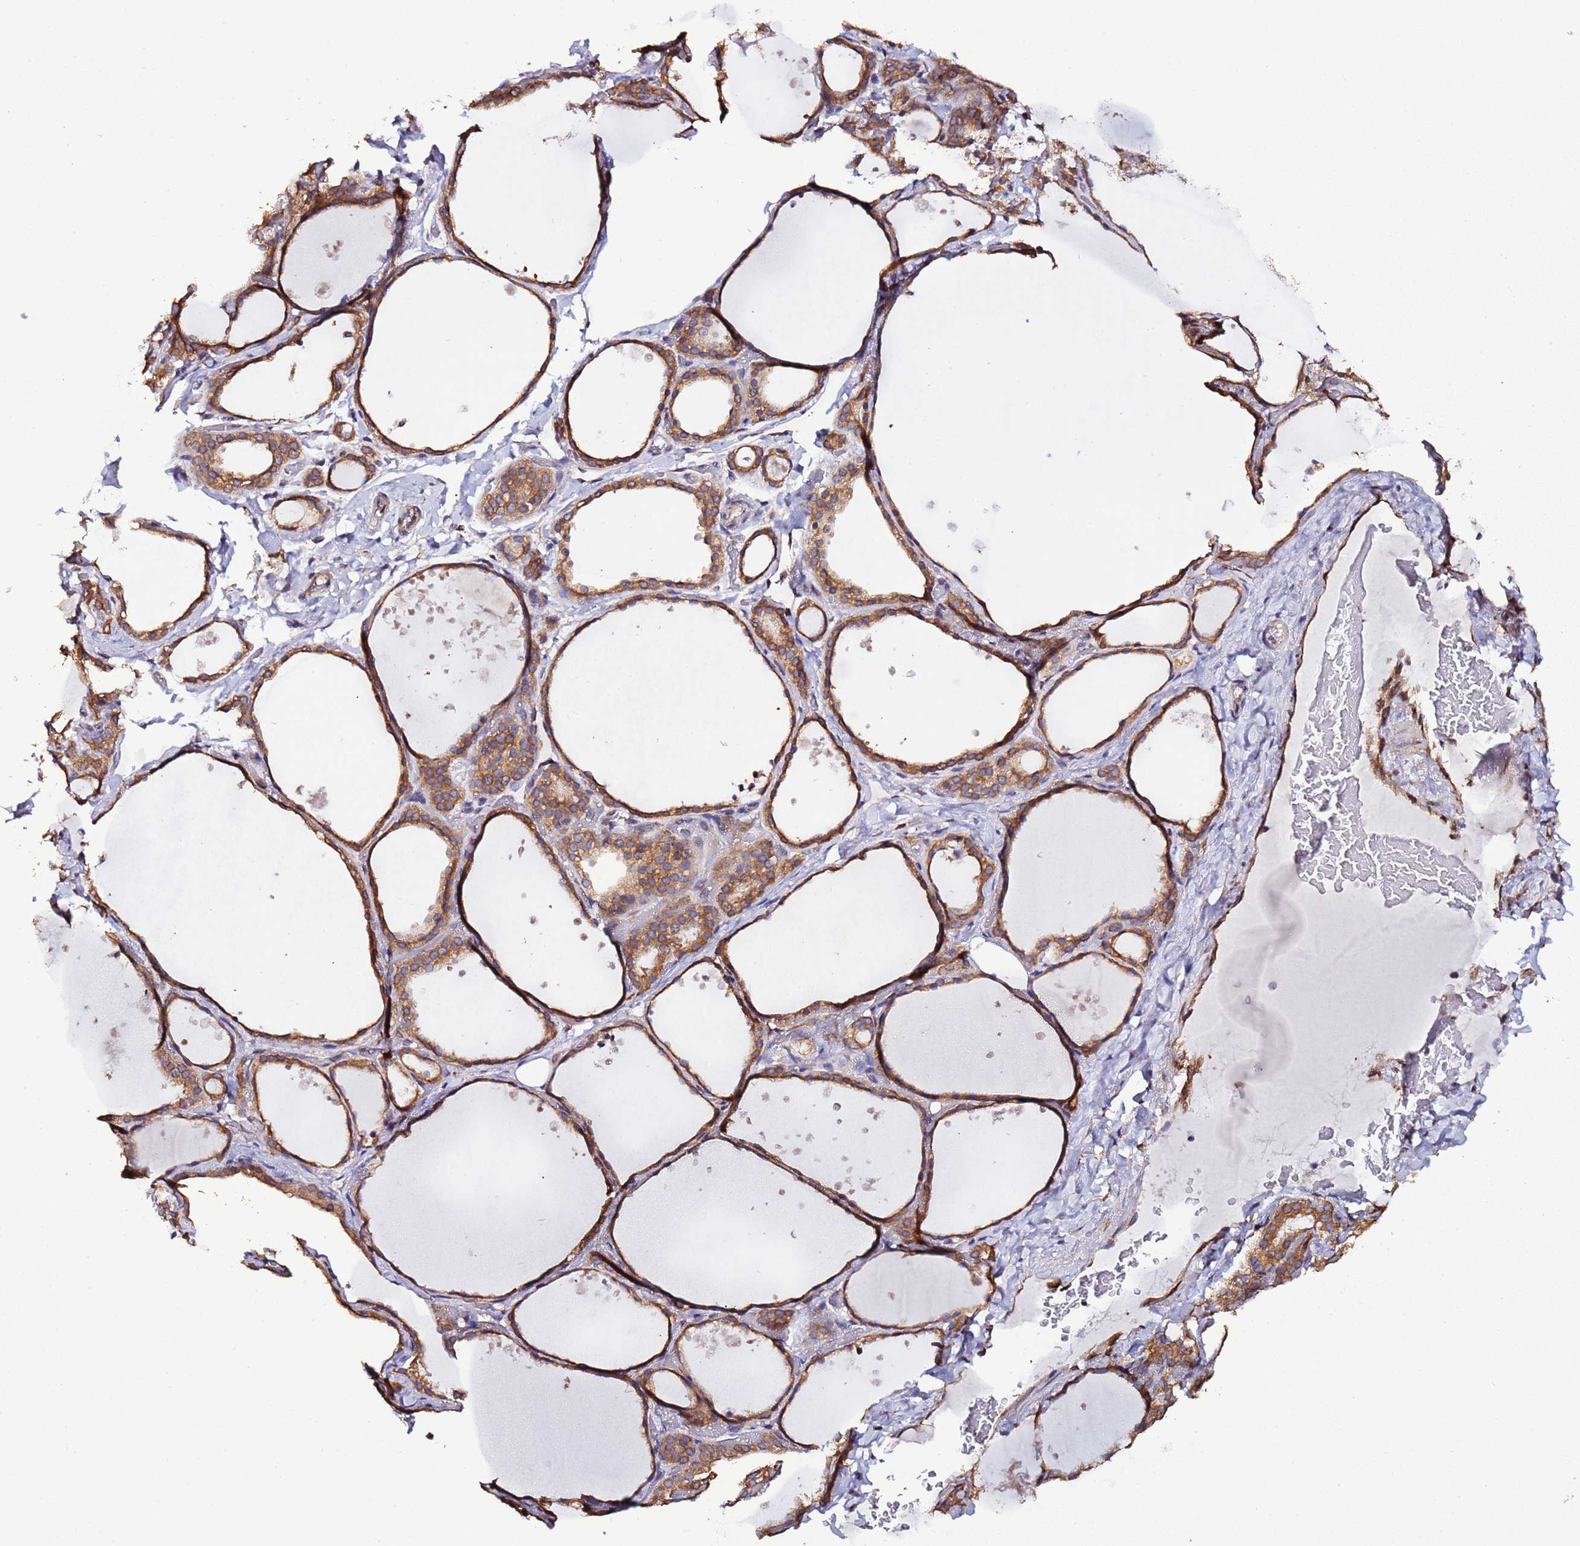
{"staining": {"intensity": "moderate", "quantity": ">75%", "location": "cytoplasmic/membranous"}, "tissue": "thyroid gland", "cell_type": "Glandular cells", "image_type": "normal", "snomed": [{"axis": "morphology", "description": "Normal tissue, NOS"}, {"axis": "topography", "description": "Thyroid gland"}], "caption": "High-magnification brightfield microscopy of benign thyroid gland stained with DAB (brown) and counterstained with hematoxylin (blue). glandular cells exhibit moderate cytoplasmic/membranous staining is identified in approximately>75% of cells.", "gene": "SLC41A3", "patient": {"sex": "female", "age": 44}}